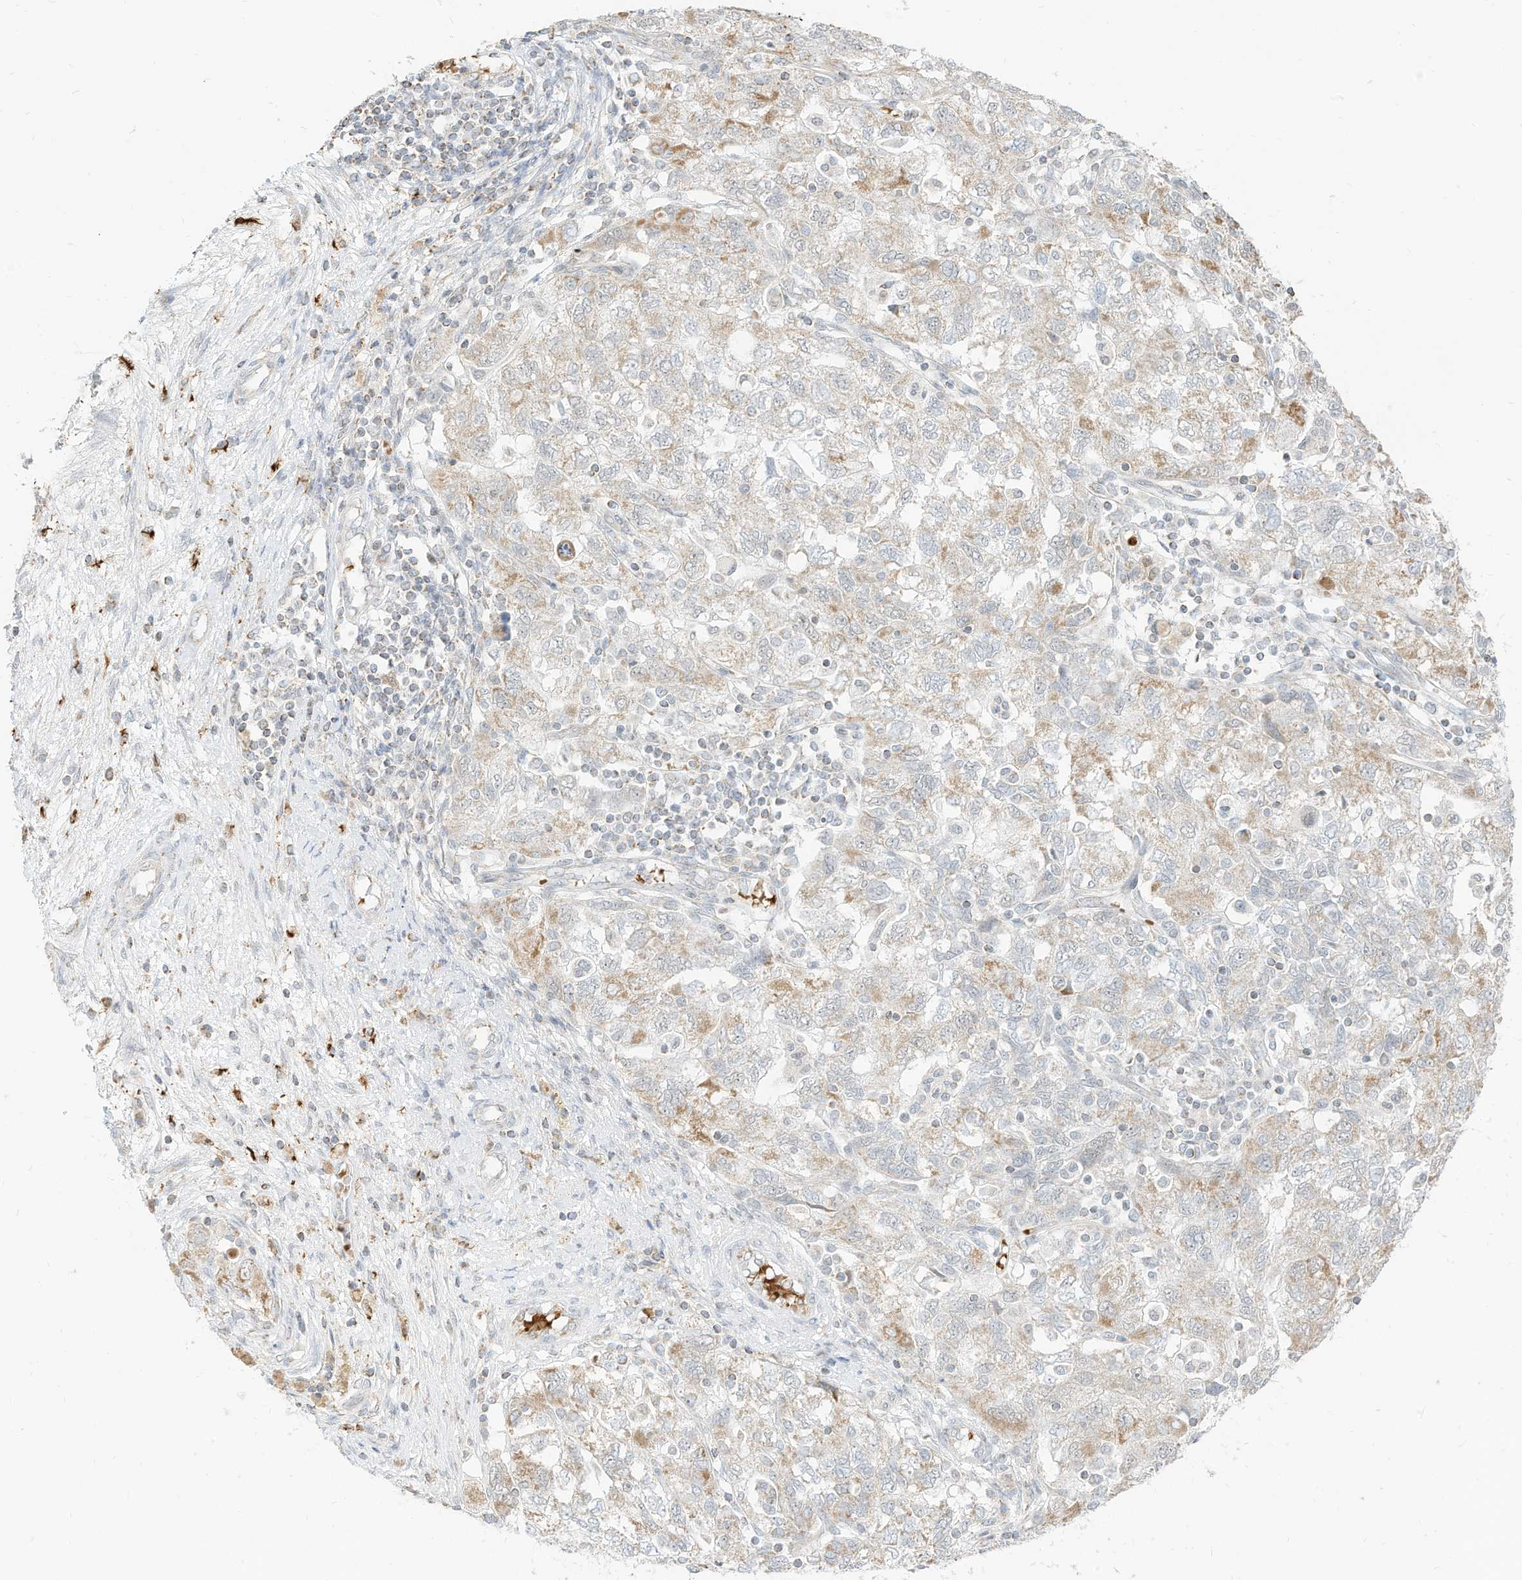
{"staining": {"intensity": "weak", "quantity": "25%-75%", "location": "cytoplasmic/membranous"}, "tissue": "ovarian cancer", "cell_type": "Tumor cells", "image_type": "cancer", "snomed": [{"axis": "morphology", "description": "Carcinoma, NOS"}, {"axis": "morphology", "description": "Cystadenocarcinoma, serous, NOS"}, {"axis": "topography", "description": "Ovary"}], "caption": "Protein expression analysis of ovarian cancer (serous cystadenocarcinoma) reveals weak cytoplasmic/membranous expression in about 25%-75% of tumor cells.", "gene": "MTUS2", "patient": {"sex": "female", "age": 69}}